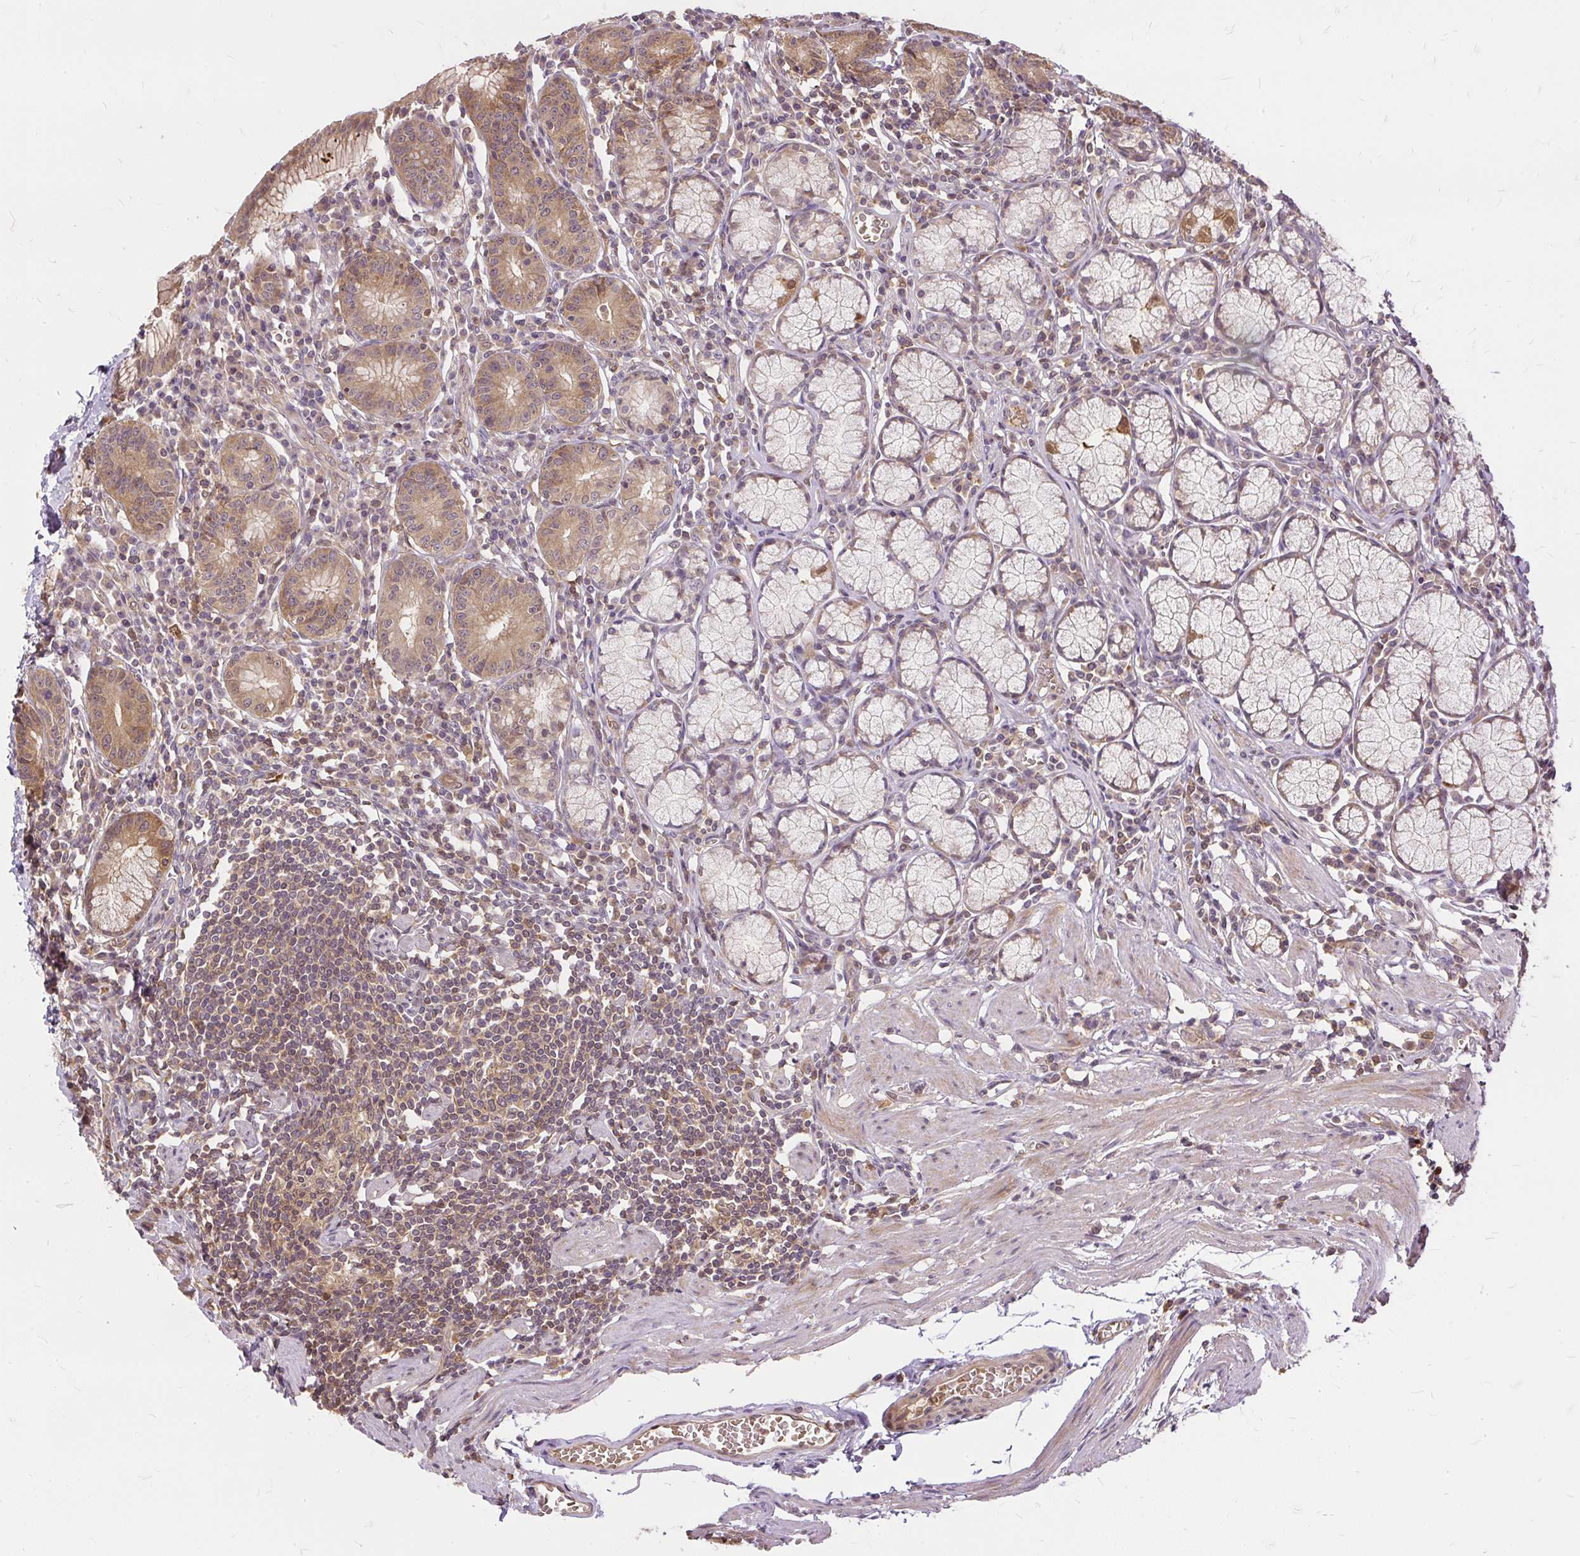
{"staining": {"intensity": "moderate", "quantity": "25%-75%", "location": "cytoplasmic/membranous"}, "tissue": "stomach", "cell_type": "Glandular cells", "image_type": "normal", "snomed": [{"axis": "morphology", "description": "Normal tissue, NOS"}, {"axis": "topography", "description": "Stomach"}], "caption": "IHC histopathology image of unremarkable stomach stained for a protein (brown), which exhibits medium levels of moderate cytoplasmic/membranous expression in about 25%-75% of glandular cells.", "gene": "AP5S1", "patient": {"sex": "male", "age": 55}}